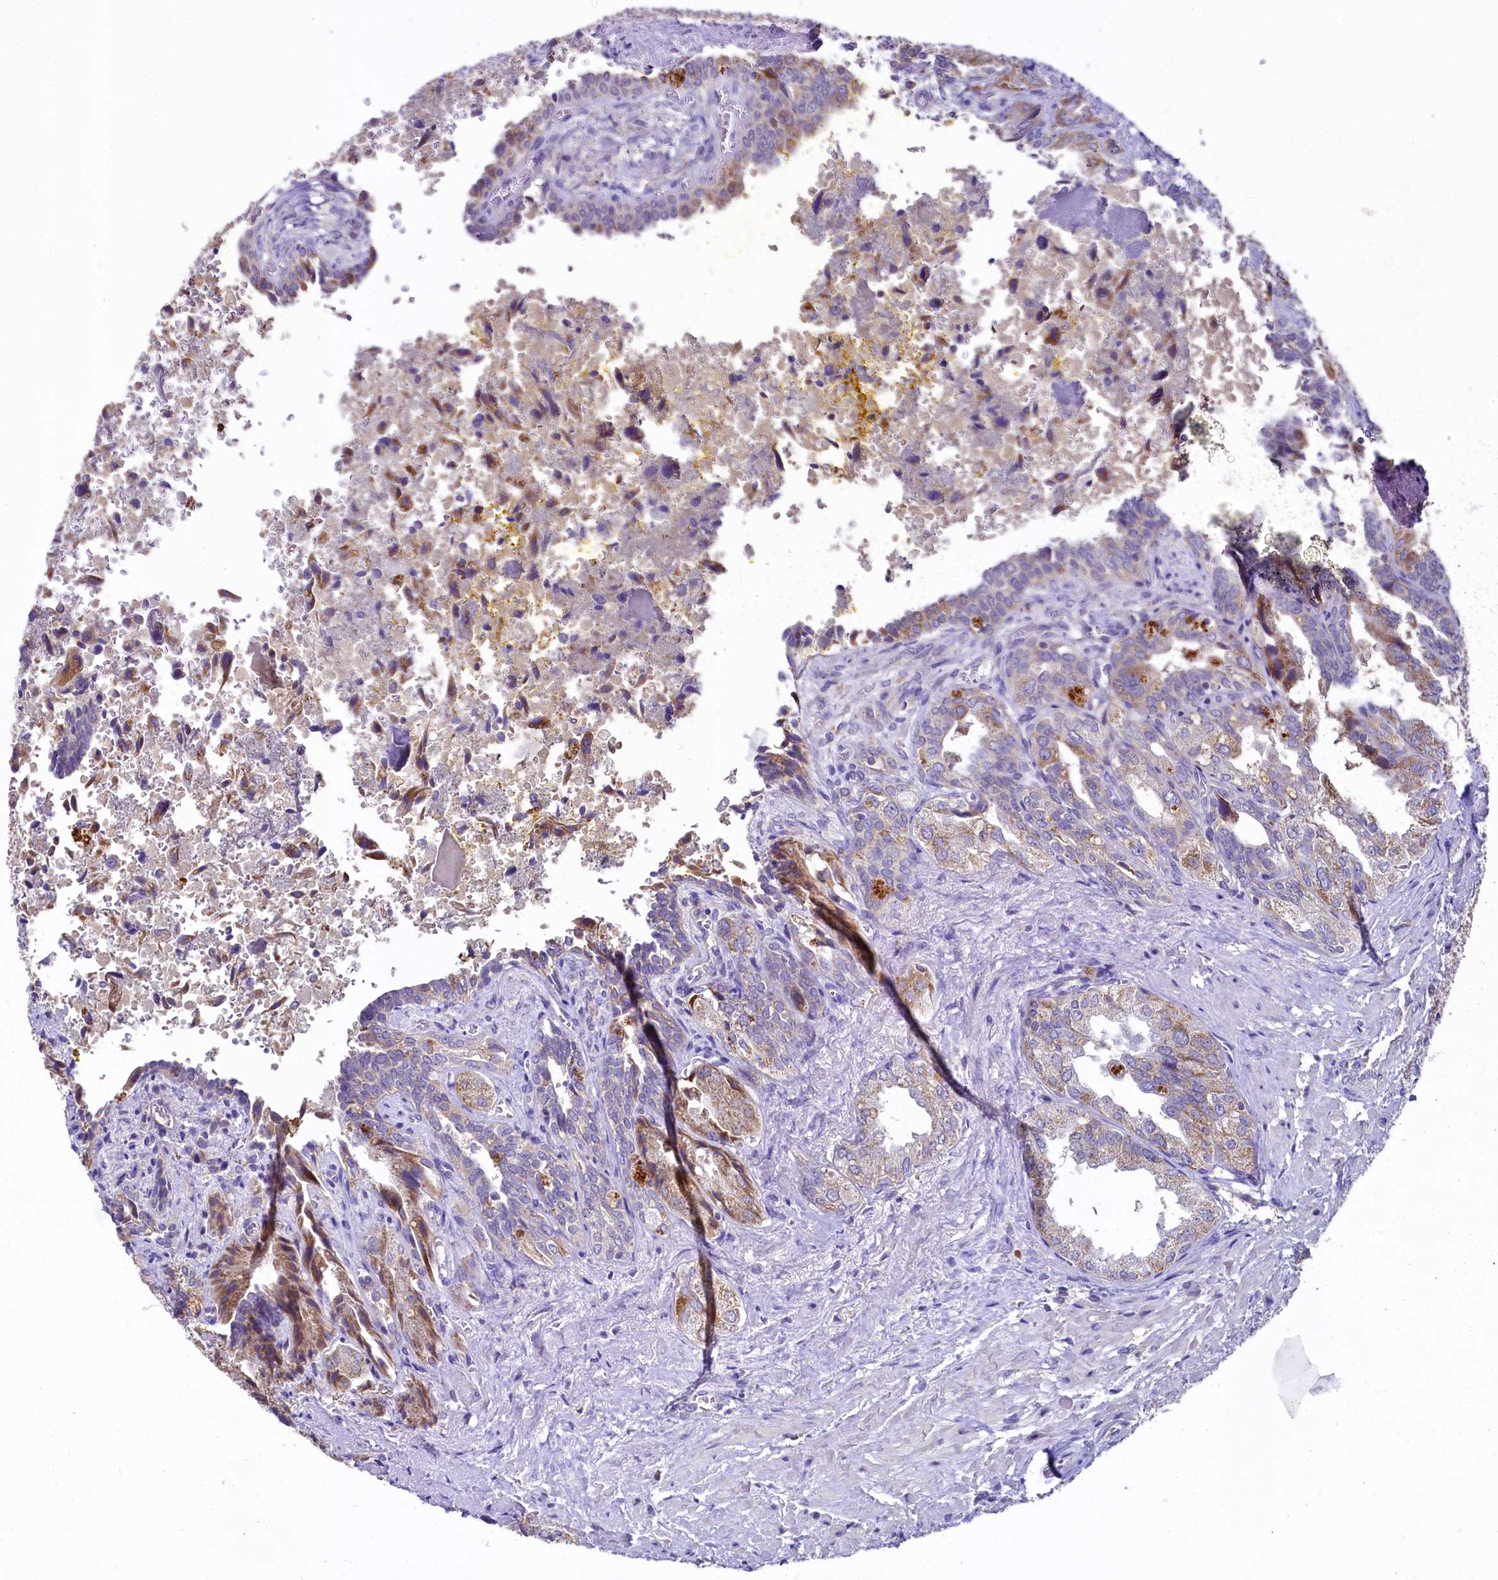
{"staining": {"intensity": "moderate", "quantity": "25%-75%", "location": "cytoplasmic/membranous"}, "tissue": "seminal vesicle", "cell_type": "Glandular cells", "image_type": "normal", "snomed": [{"axis": "morphology", "description": "Normal tissue, NOS"}, {"axis": "topography", "description": "Seminal veicle"}], "caption": "Immunohistochemical staining of unremarkable human seminal vesicle shows moderate cytoplasmic/membranous protein expression in about 25%-75% of glandular cells. The protein of interest is stained brown, and the nuclei are stained in blue (DAB (3,3'-diaminobenzidine) IHC with brightfield microscopy, high magnification).", "gene": "MRPL57", "patient": {"sex": "male", "age": 63}}